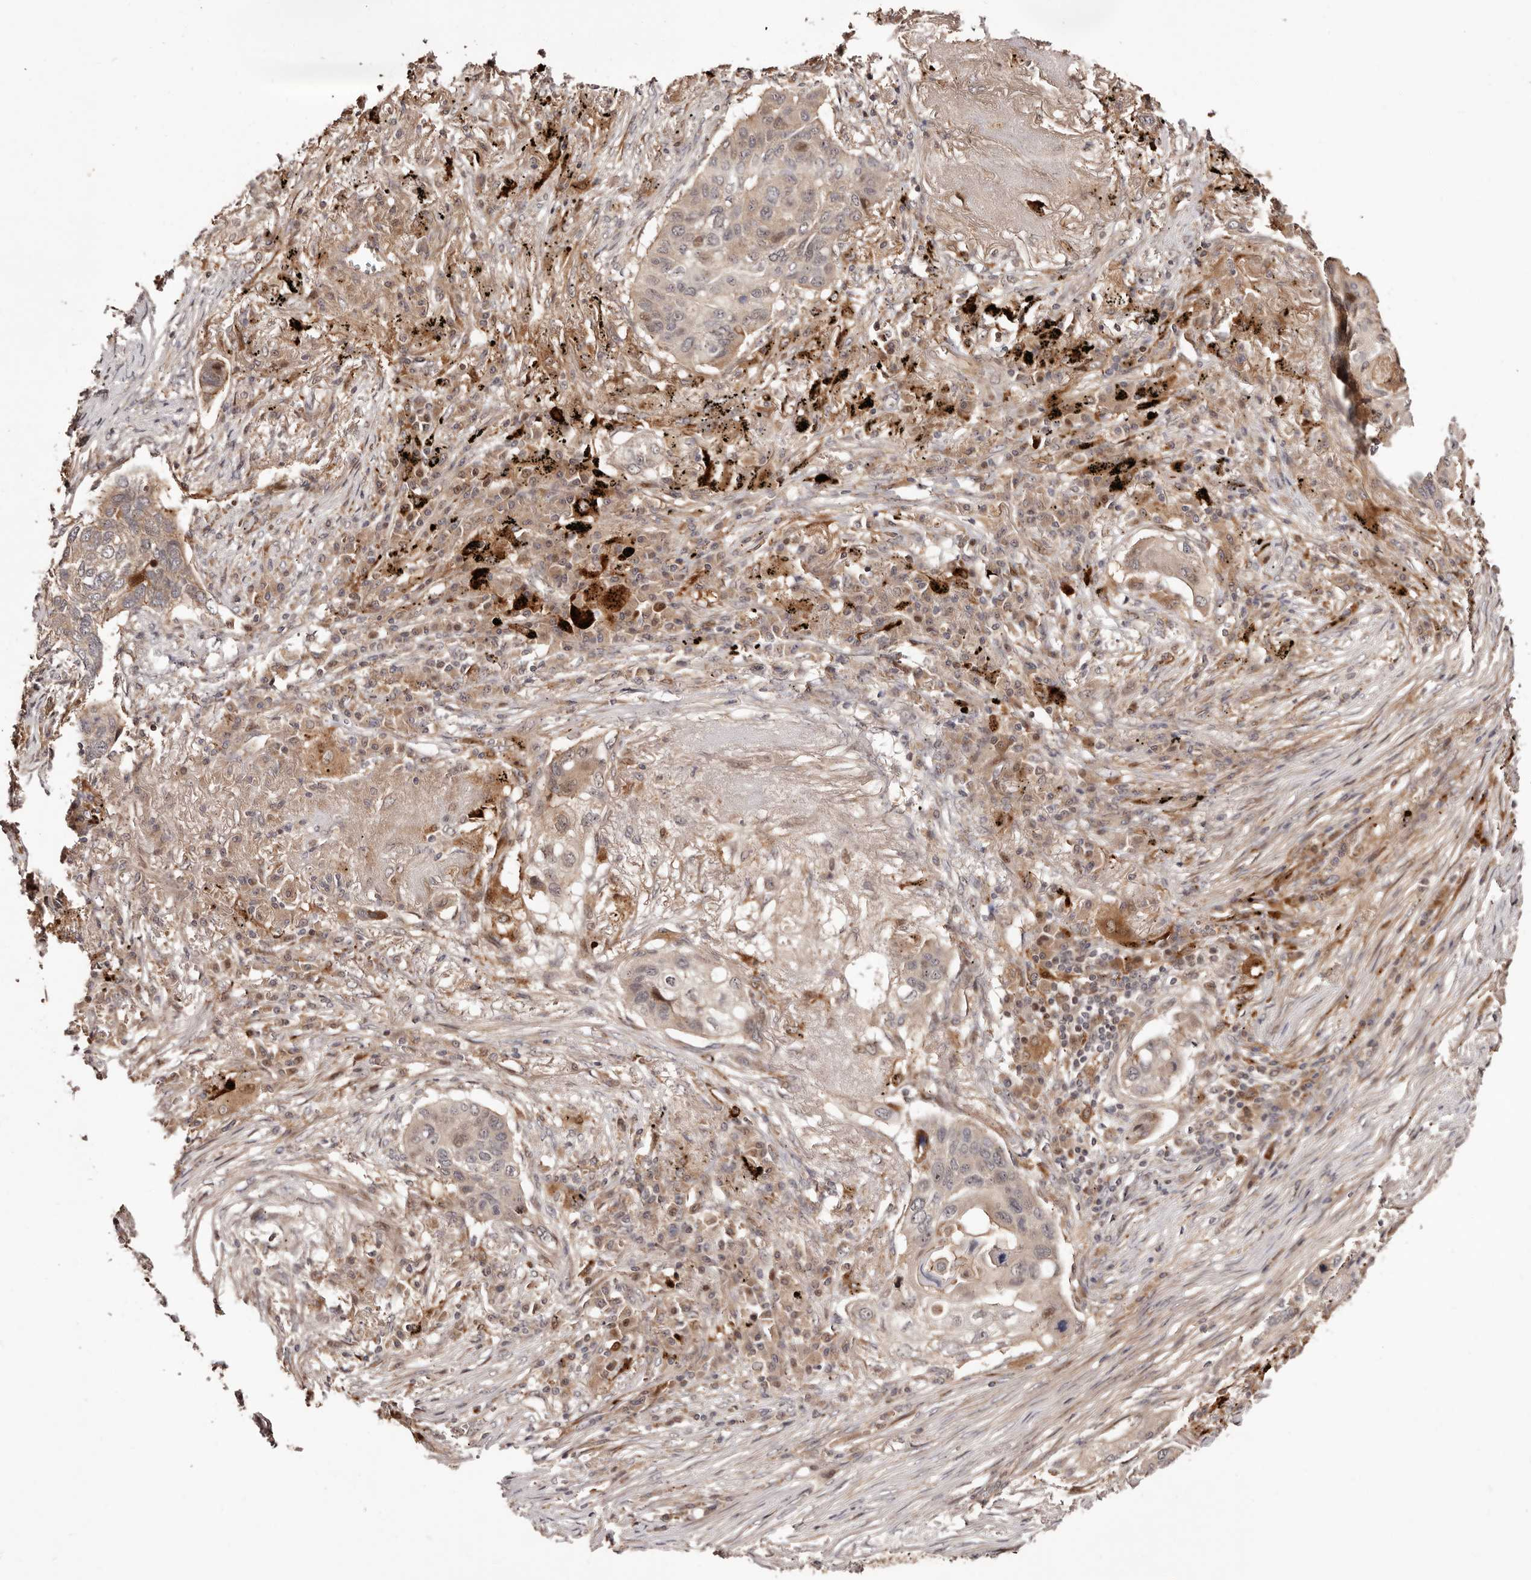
{"staining": {"intensity": "weak", "quantity": "25%-75%", "location": "cytoplasmic/membranous,nuclear"}, "tissue": "lung cancer", "cell_type": "Tumor cells", "image_type": "cancer", "snomed": [{"axis": "morphology", "description": "Squamous cell carcinoma, NOS"}, {"axis": "topography", "description": "Lung"}], "caption": "A low amount of weak cytoplasmic/membranous and nuclear staining is present in approximately 25%-75% of tumor cells in lung cancer tissue. The staining is performed using DAB brown chromogen to label protein expression. The nuclei are counter-stained blue using hematoxylin.", "gene": "PTPN22", "patient": {"sex": "female", "age": 63}}